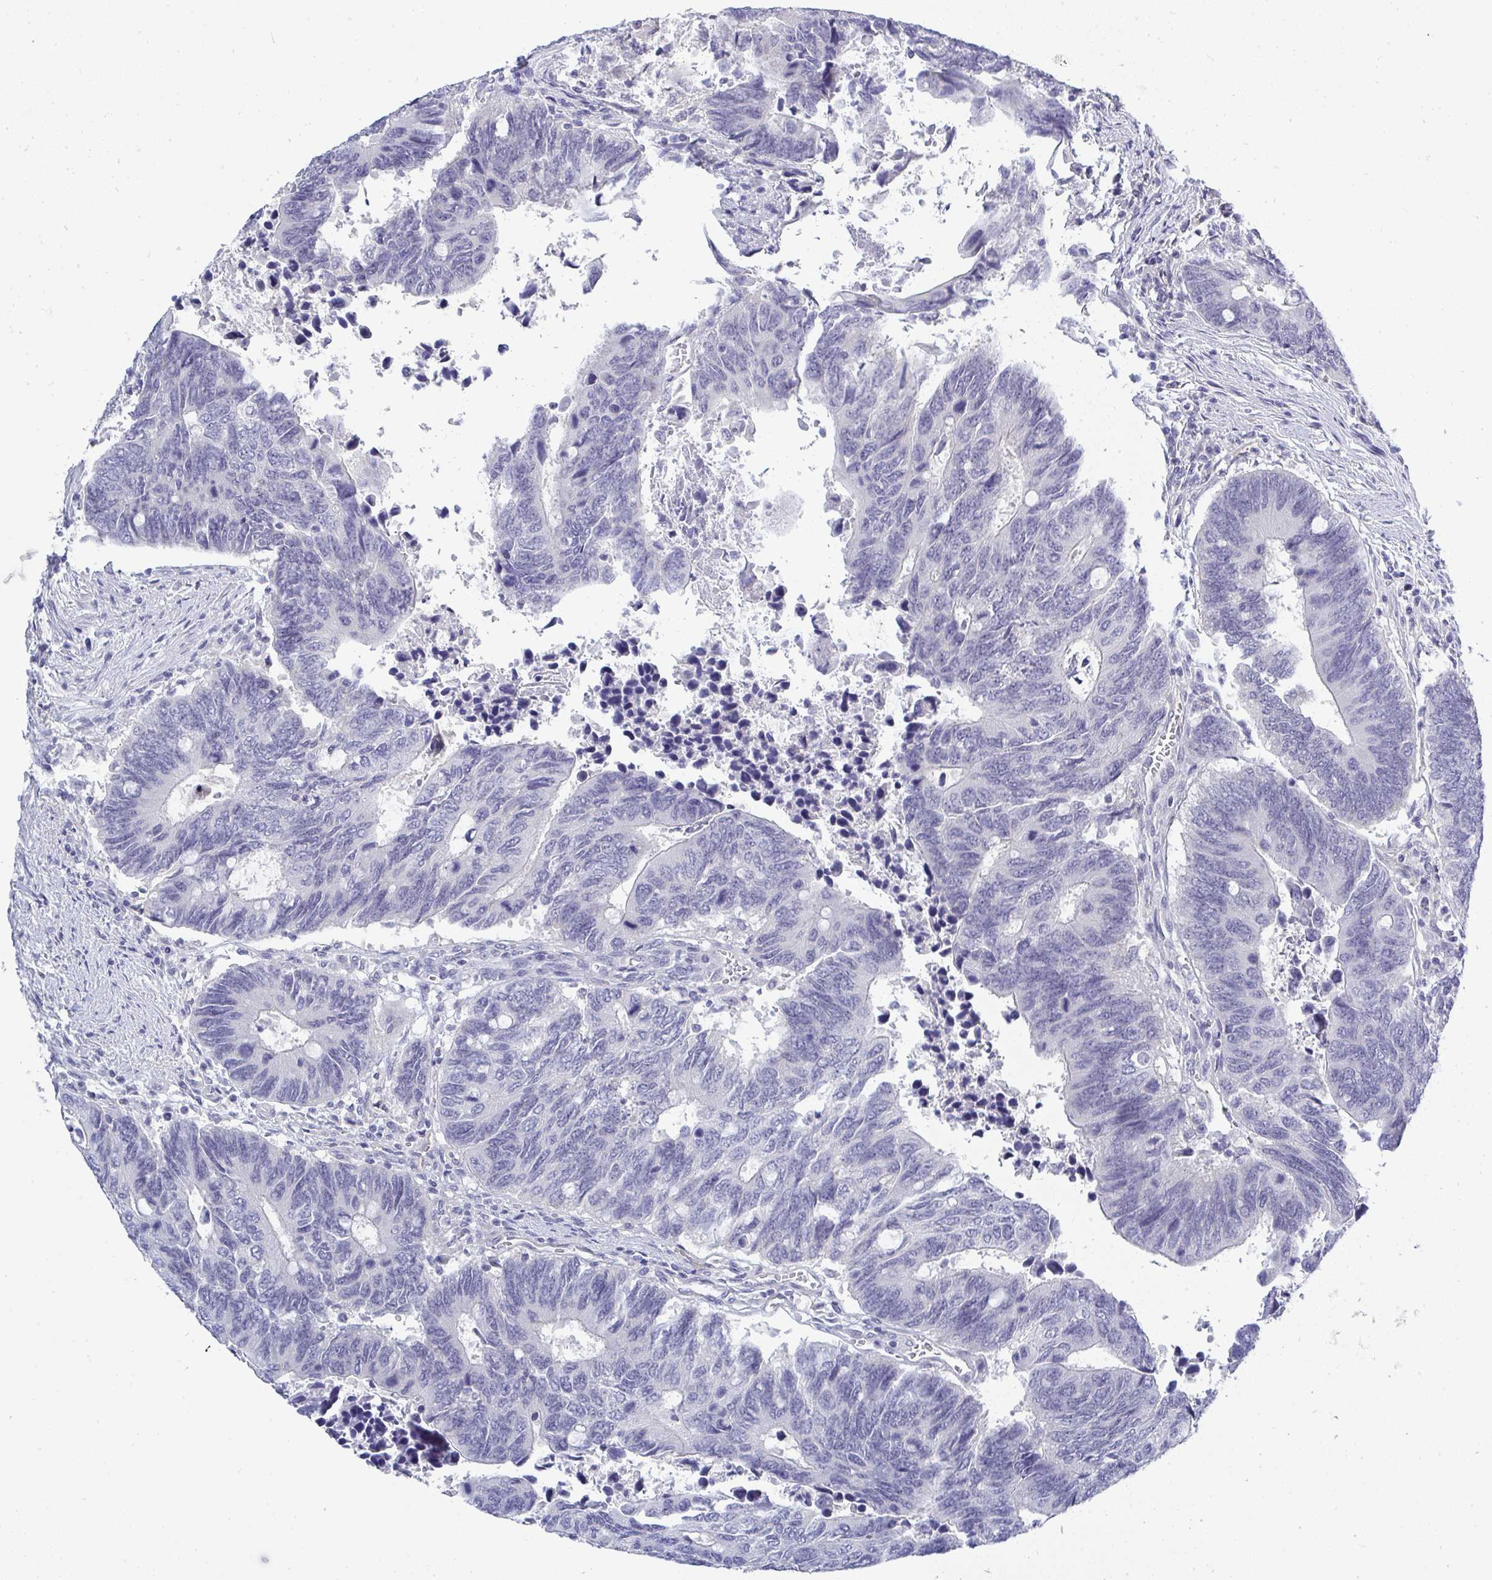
{"staining": {"intensity": "negative", "quantity": "none", "location": "none"}, "tissue": "colorectal cancer", "cell_type": "Tumor cells", "image_type": "cancer", "snomed": [{"axis": "morphology", "description": "Adenocarcinoma, NOS"}, {"axis": "topography", "description": "Colon"}], "caption": "Immunohistochemical staining of adenocarcinoma (colorectal) displays no significant staining in tumor cells.", "gene": "TMEM82", "patient": {"sex": "male", "age": 87}}